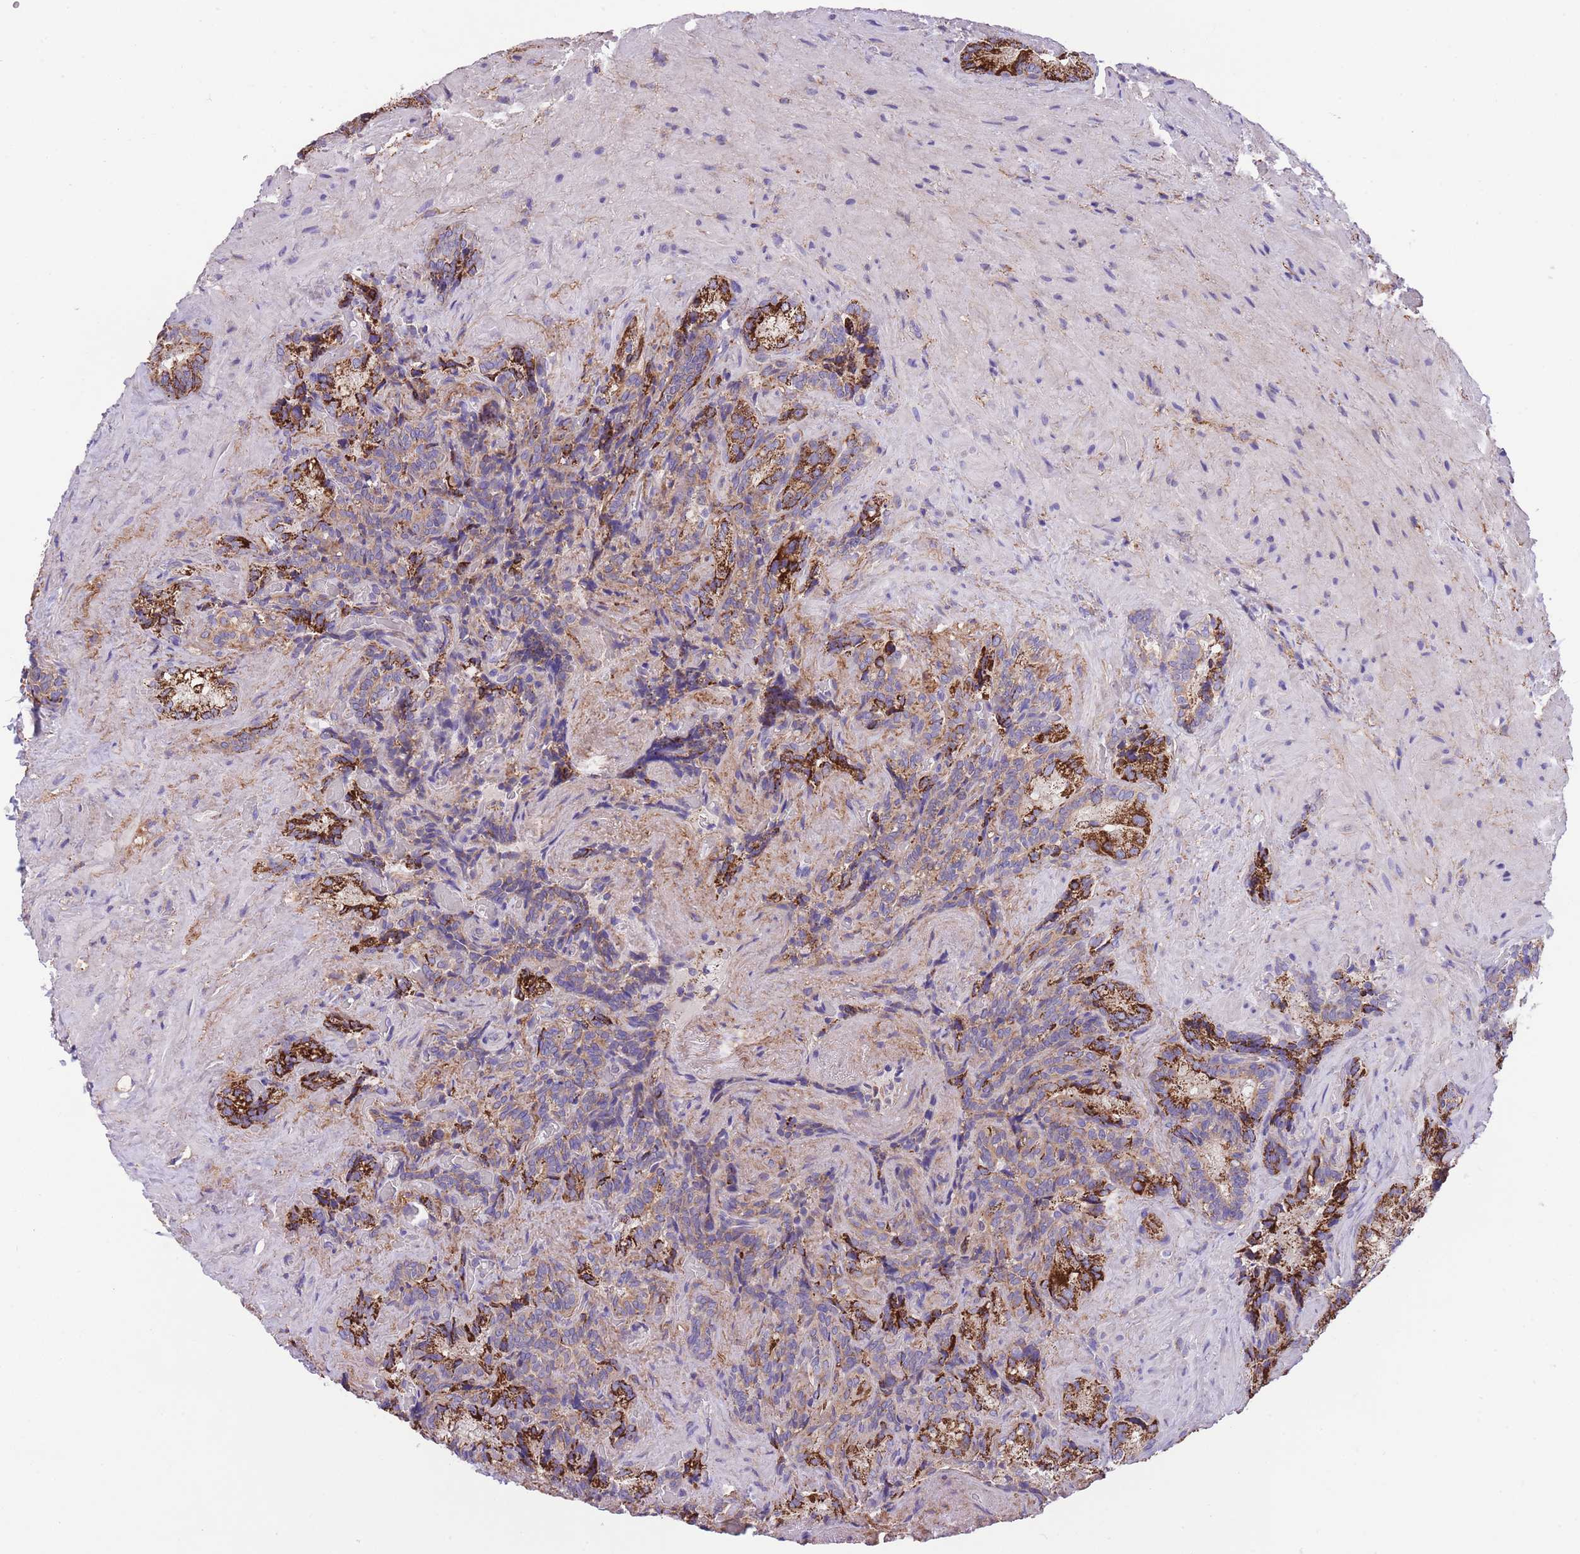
{"staining": {"intensity": "strong", "quantity": "25%-75%", "location": "cytoplasmic/membranous"}, "tissue": "seminal vesicle", "cell_type": "Glandular cells", "image_type": "normal", "snomed": [{"axis": "morphology", "description": "Normal tissue, NOS"}, {"axis": "topography", "description": "Seminal veicle"}], "caption": "This image reveals immunohistochemistry (IHC) staining of unremarkable seminal vesicle, with high strong cytoplasmic/membranous expression in approximately 25%-75% of glandular cells.", "gene": "ST3GAL3", "patient": {"sex": "male", "age": 62}}